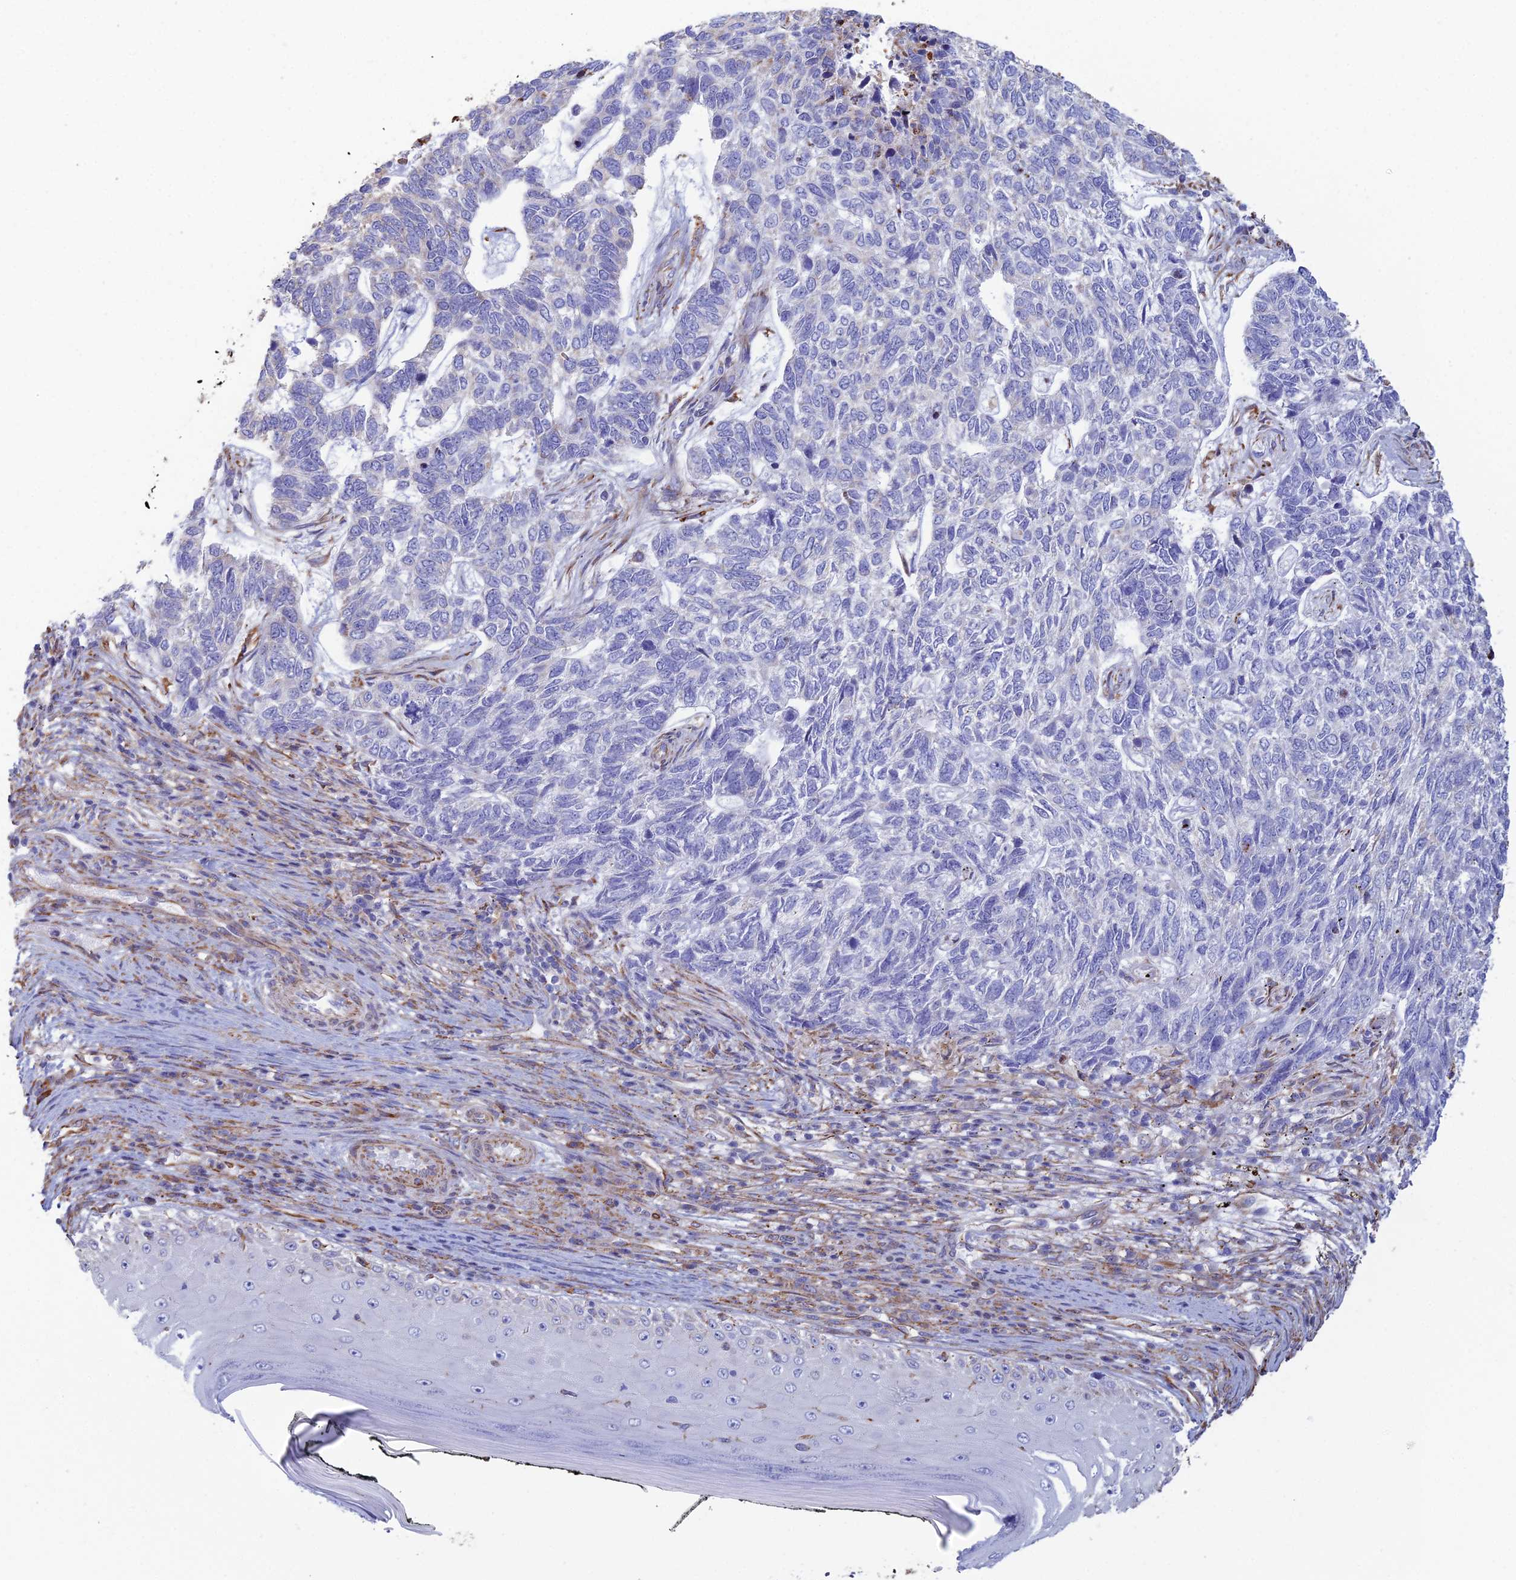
{"staining": {"intensity": "negative", "quantity": "none", "location": "none"}, "tissue": "skin cancer", "cell_type": "Tumor cells", "image_type": "cancer", "snomed": [{"axis": "morphology", "description": "Basal cell carcinoma"}, {"axis": "topography", "description": "Skin"}], "caption": "There is no significant positivity in tumor cells of skin basal cell carcinoma. (Brightfield microscopy of DAB (3,3'-diaminobenzidine) immunohistochemistry at high magnification).", "gene": "CLVS2", "patient": {"sex": "female", "age": 65}}